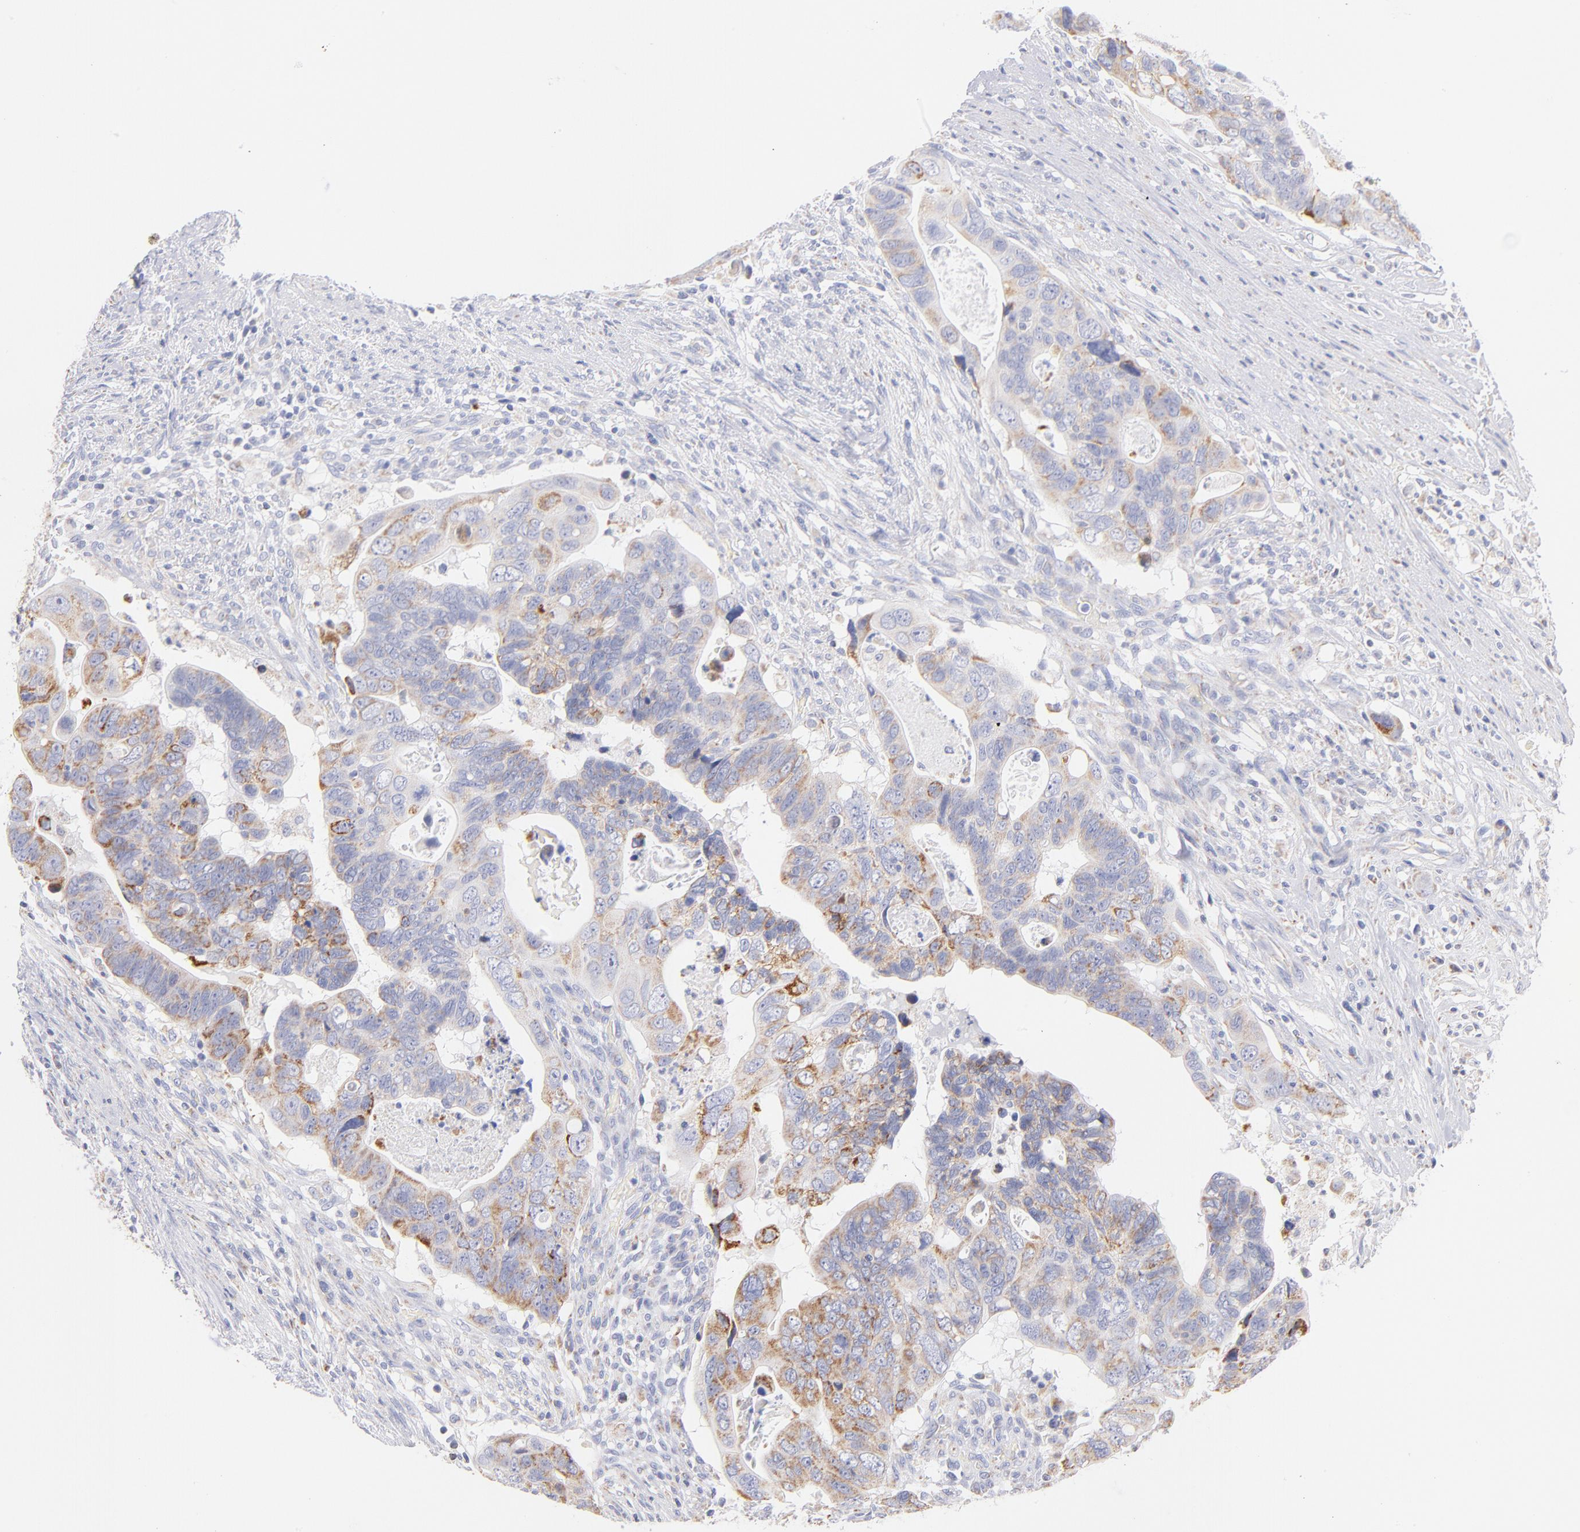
{"staining": {"intensity": "moderate", "quantity": "25%-75%", "location": "cytoplasmic/membranous"}, "tissue": "colorectal cancer", "cell_type": "Tumor cells", "image_type": "cancer", "snomed": [{"axis": "morphology", "description": "Adenocarcinoma, NOS"}, {"axis": "topography", "description": "Rectum"}], "caption": "A photomicrograph of human adenocarcinoma (colorectal) stained for a protein reveals moderate cytoplasmic/membranous brown staining in tumor cells. (Brightfield microscopy of DAB IHC at high magnification).", "gene": "AIFM1", "patient": {"sex": "male", "age": 53}}